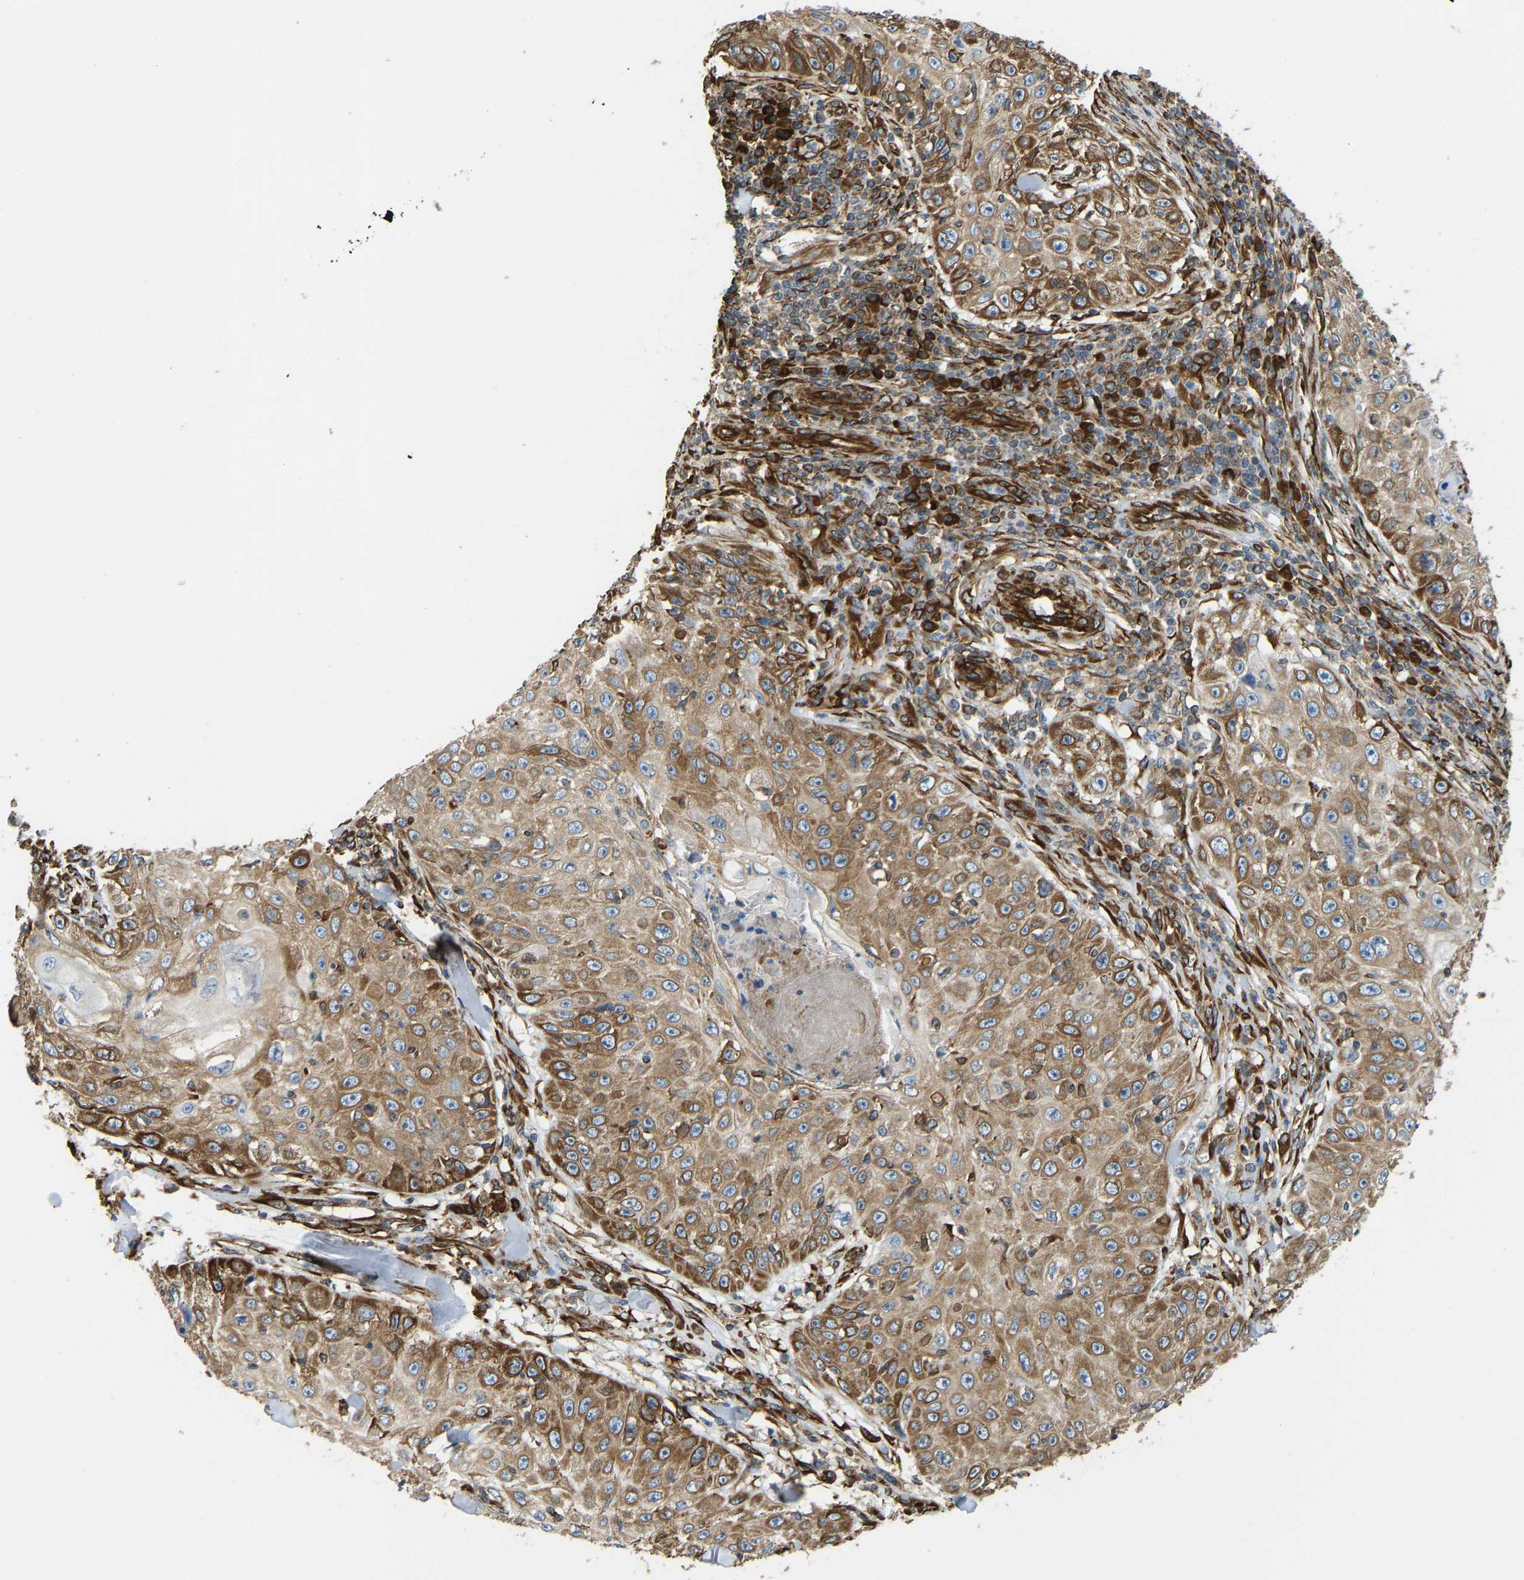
{"staining": {"intensity": "moderate", "quantity": ">75%", "location": "cytoplasmic/membranous"}, "tissue": "skin cancer", "cell_type": "Tumor cells", "image_type": "cancer", "snomed": [{"axis": "morphology", "description": "Squamous cell carcinoma, NOS"}, {"axis": "topography", "description": "Skin"}], "caption": "Immunohistochemical staining of squamous cell carcinoma (skin) shows medium levels of moderate cytoplasmic/membranous expression in about >75% of tumor cells.", "gene": "BEX3", "patient": {"sex": "male", "age": 86}}